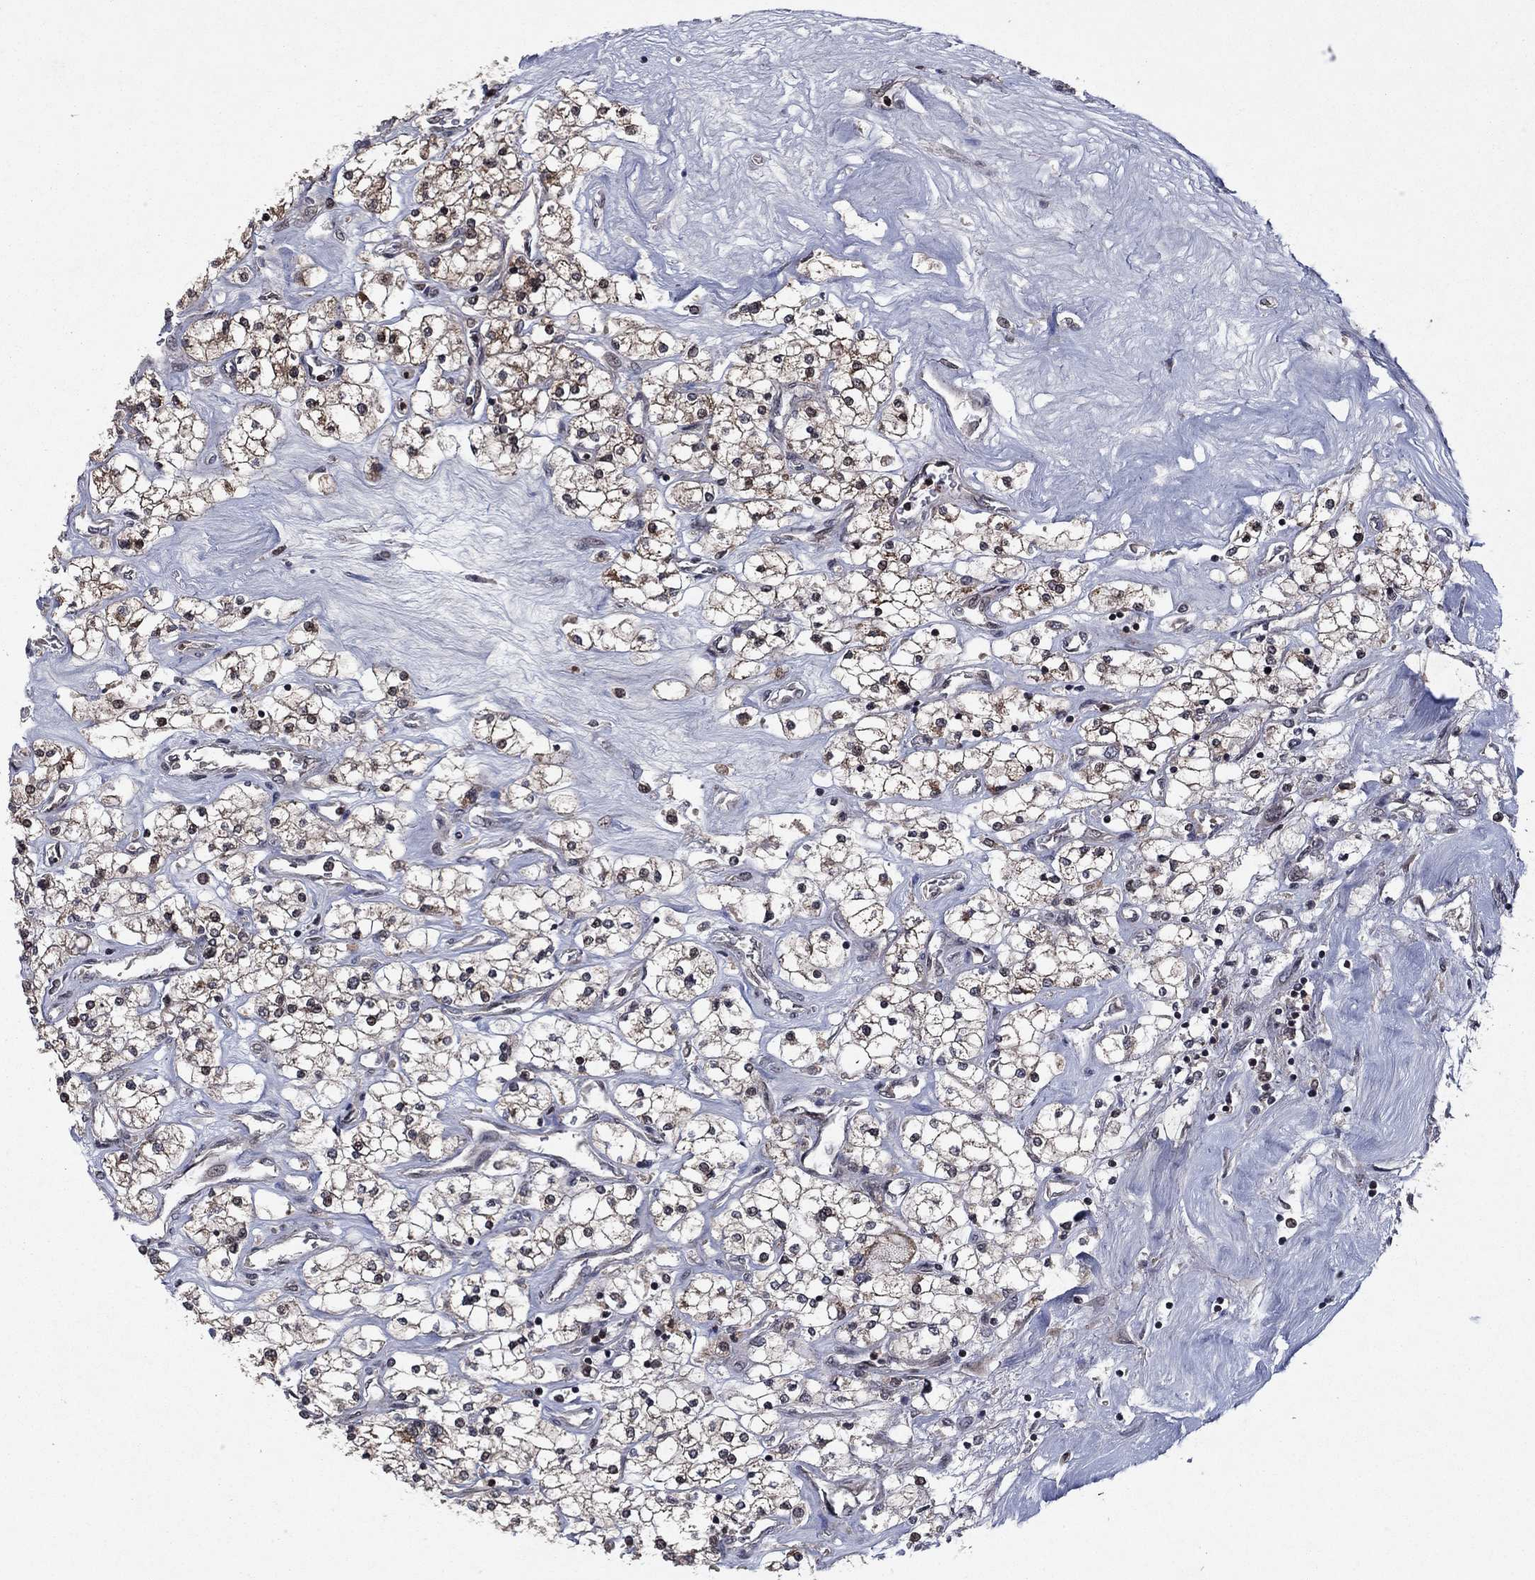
{"staining": {"intensity": "moderate", "quantity": "25%-75%", "location": "cytoplasmic/membranous"}, "tissue": "renal cancer", "cell_type": "Tumor cells", "image_type": "cancer", "snomed": [{"axis": "morphology", "description": "Adenocarcinoma, NOS"}, {"axis": "topography", "description": "Kidney"}], "caption": "A brown stain shows moderate cytoplasmic/membranous positivity of a protein in renal adenocarcinoma tumor cells.", "gene": "SORBS1", "patient": {"sex": "male", "age": 80}}